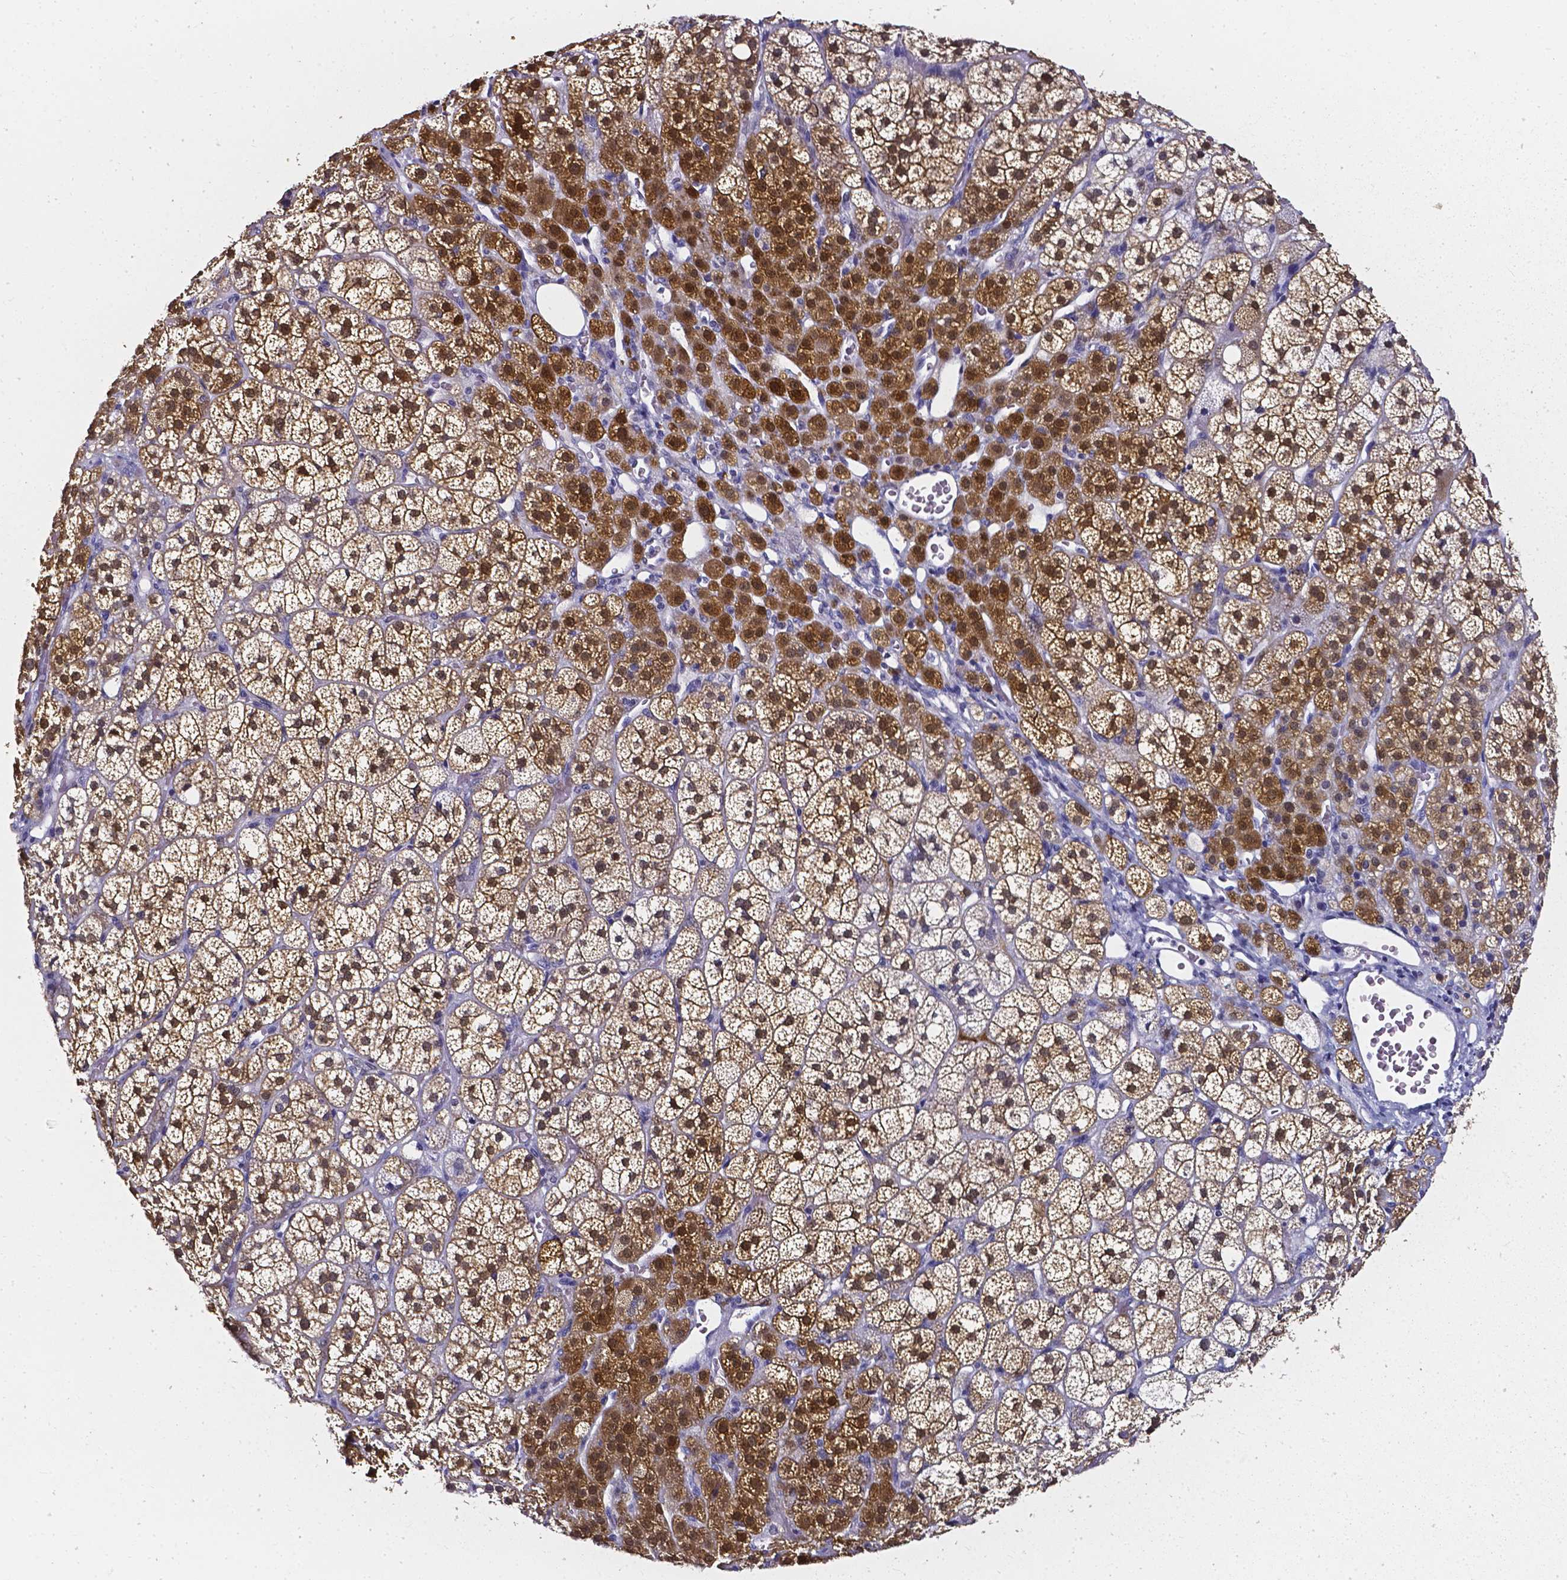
{"staining": {"intensity": "moderate", "quantity": "25%-75%", "location": "cytoplasmic/membranous,nuclear"}, "tissue": "adrenal gland", "cell_type": "Glandular cells", "image_type": "normal", "snomed": [{"axis": "morphology", "description": "Normal tissue, NOS"}, {"axis": "topography", "description": "Adrenal gland"}], "caption": "Adrenal gland stained for a protein displays moderate cytoplasmic/membranous,nuclear positivity in glandular cells. Immunohistochemistry (ihc) stains the protein in brown and the nuclei are stained blue.", "gene": "AKR1B10", "patient": {"sex": "female", "age": 60}}